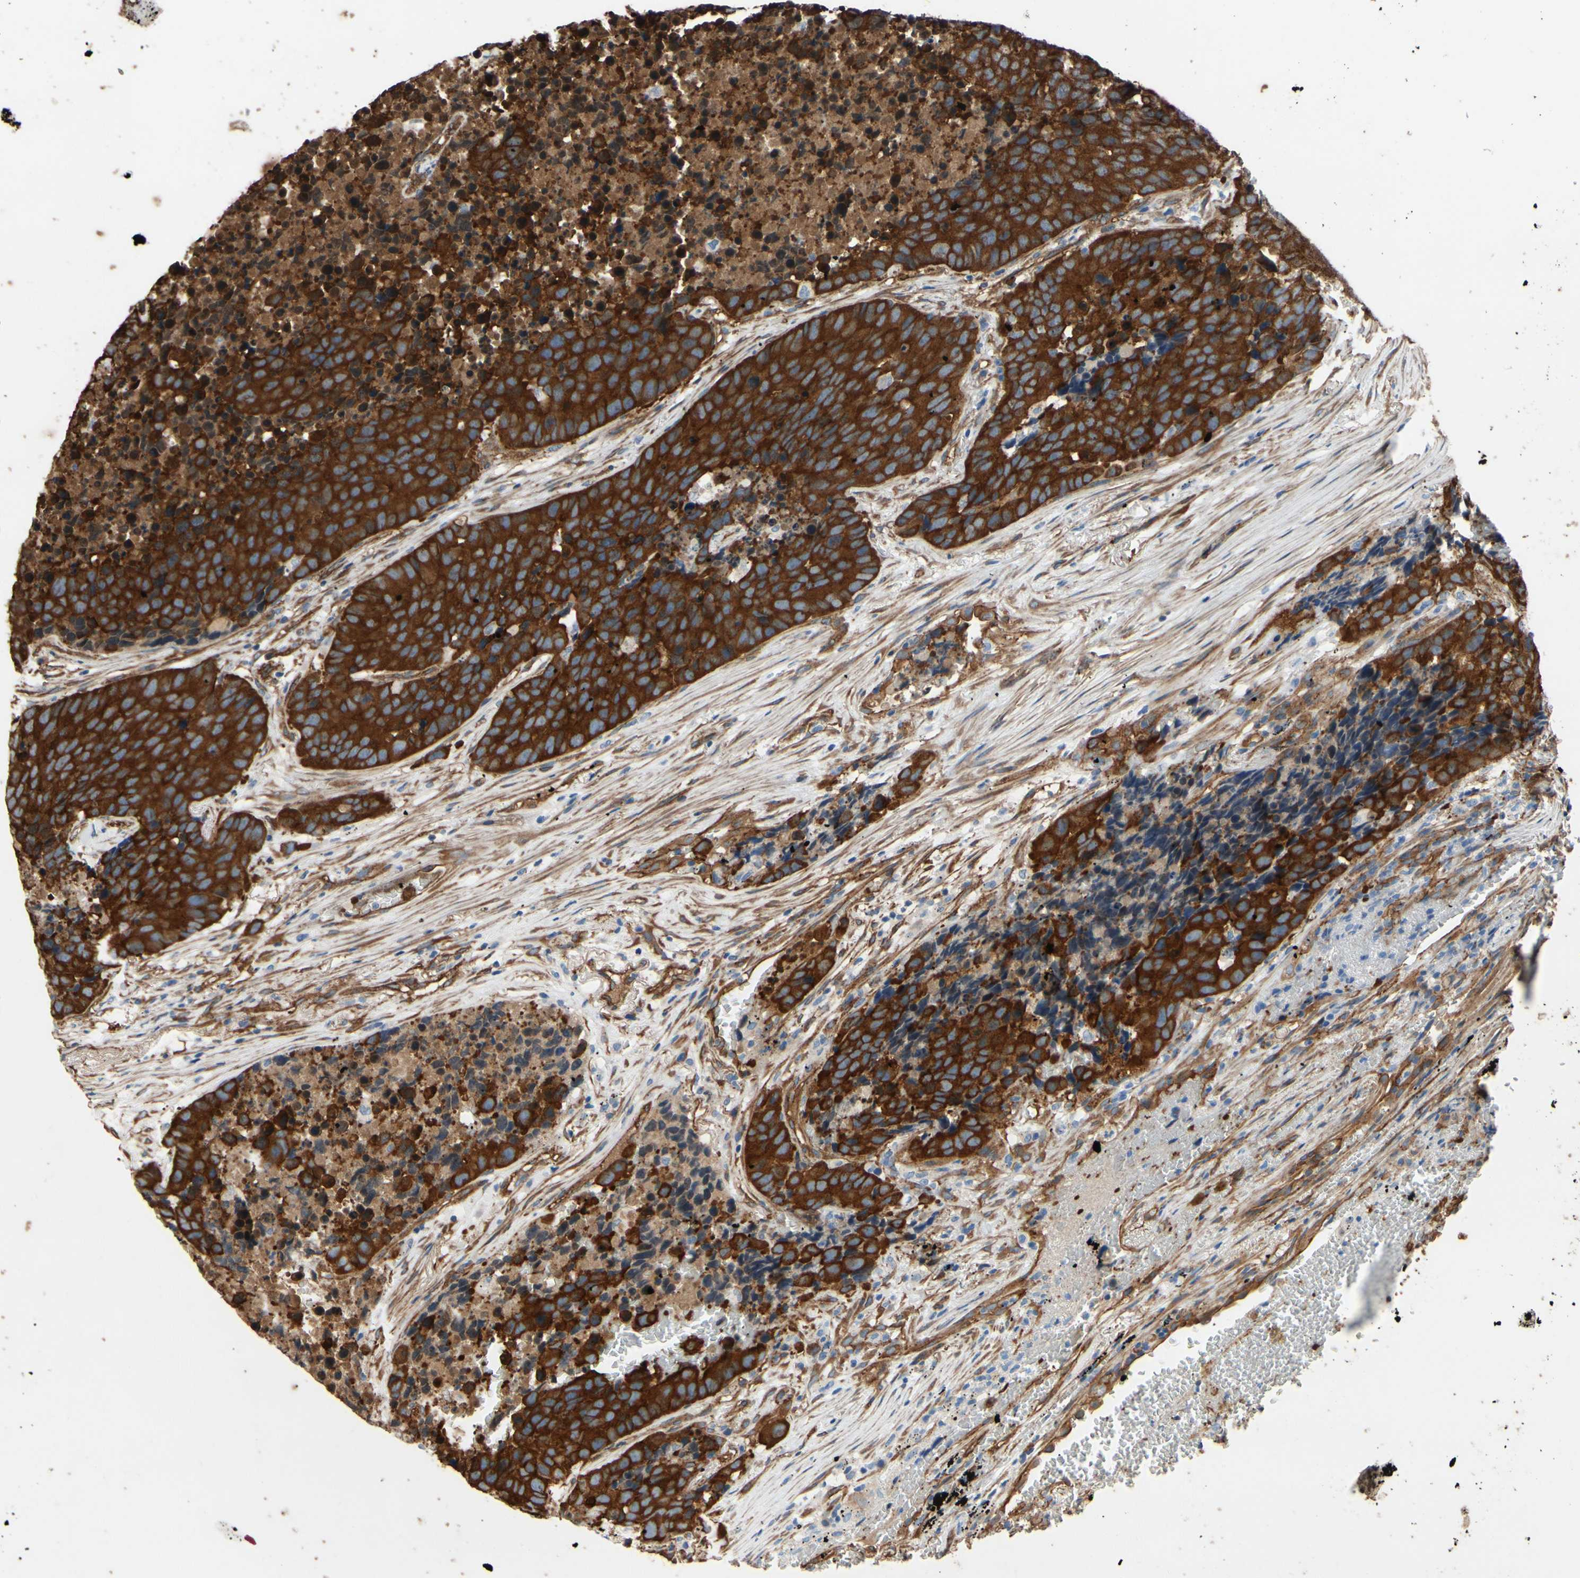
{"staining": {"intensity": "strong", "quantity": ">75%", "location": "cytoplasmic/membranous"}, "tissue": "carcinoid", "cell_type": "Tumor cells", "image_type": "cancer", "snomed": [{"axis": "morphology", "description": "Carcinoid, malignant, NOS"}, {"axis": "topography", "description": "Lung"}], "caption": "An image of human malignant carcinoid stained for a protein exhibits strong cytoplasmic/membranous brown staining in tumor cells.", "gene": "CTTNBP2", "patient": {"sex": "male", "age": 60}}